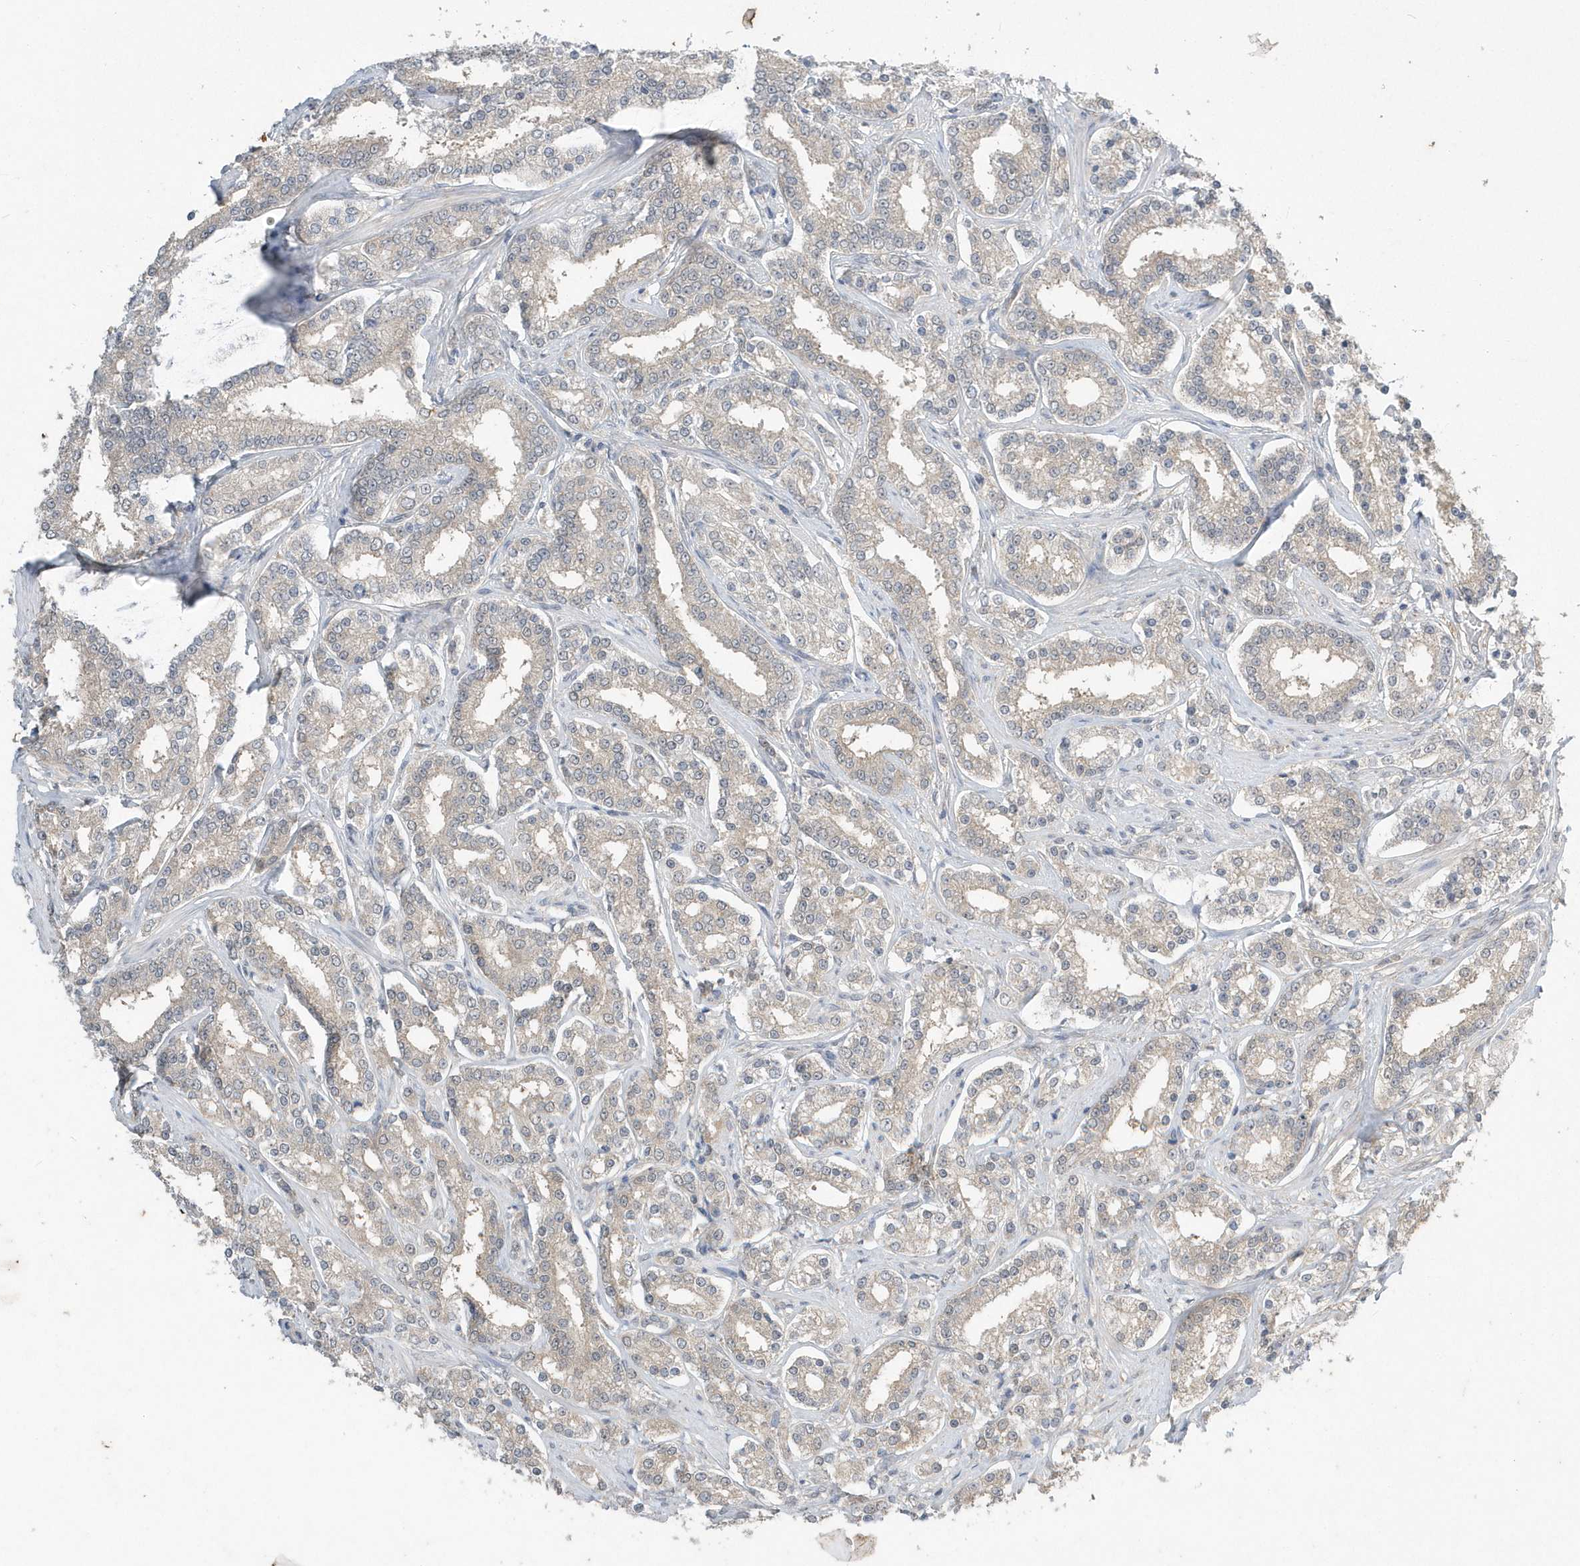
{"staining": {"intensity": "weak", "quantity": ">75%", "location": "cytoplasmic/membranous"}, "tissue": "prostate cancer", "cell_type": "Tumor cells", "image_type": "cancer", "snomed": [{"axis": "morphology", "description": "Normal tissue, NOS"}, {"axis": "morphology", "description": "Adenocarcinoma, High grade"}, {"axis": "topography", "description": "Prostate"}], "caption": "Protein analysis of prostate adenocarcinoma (high-grade) tissue shows weak cytoplasmic/membranous positivity in approximately >75% of tumor cells. (IHC, brightfield microscopy, high magnification).", "gene": "AKR7A2", "patient": {"sex": "male", "age": 83}}